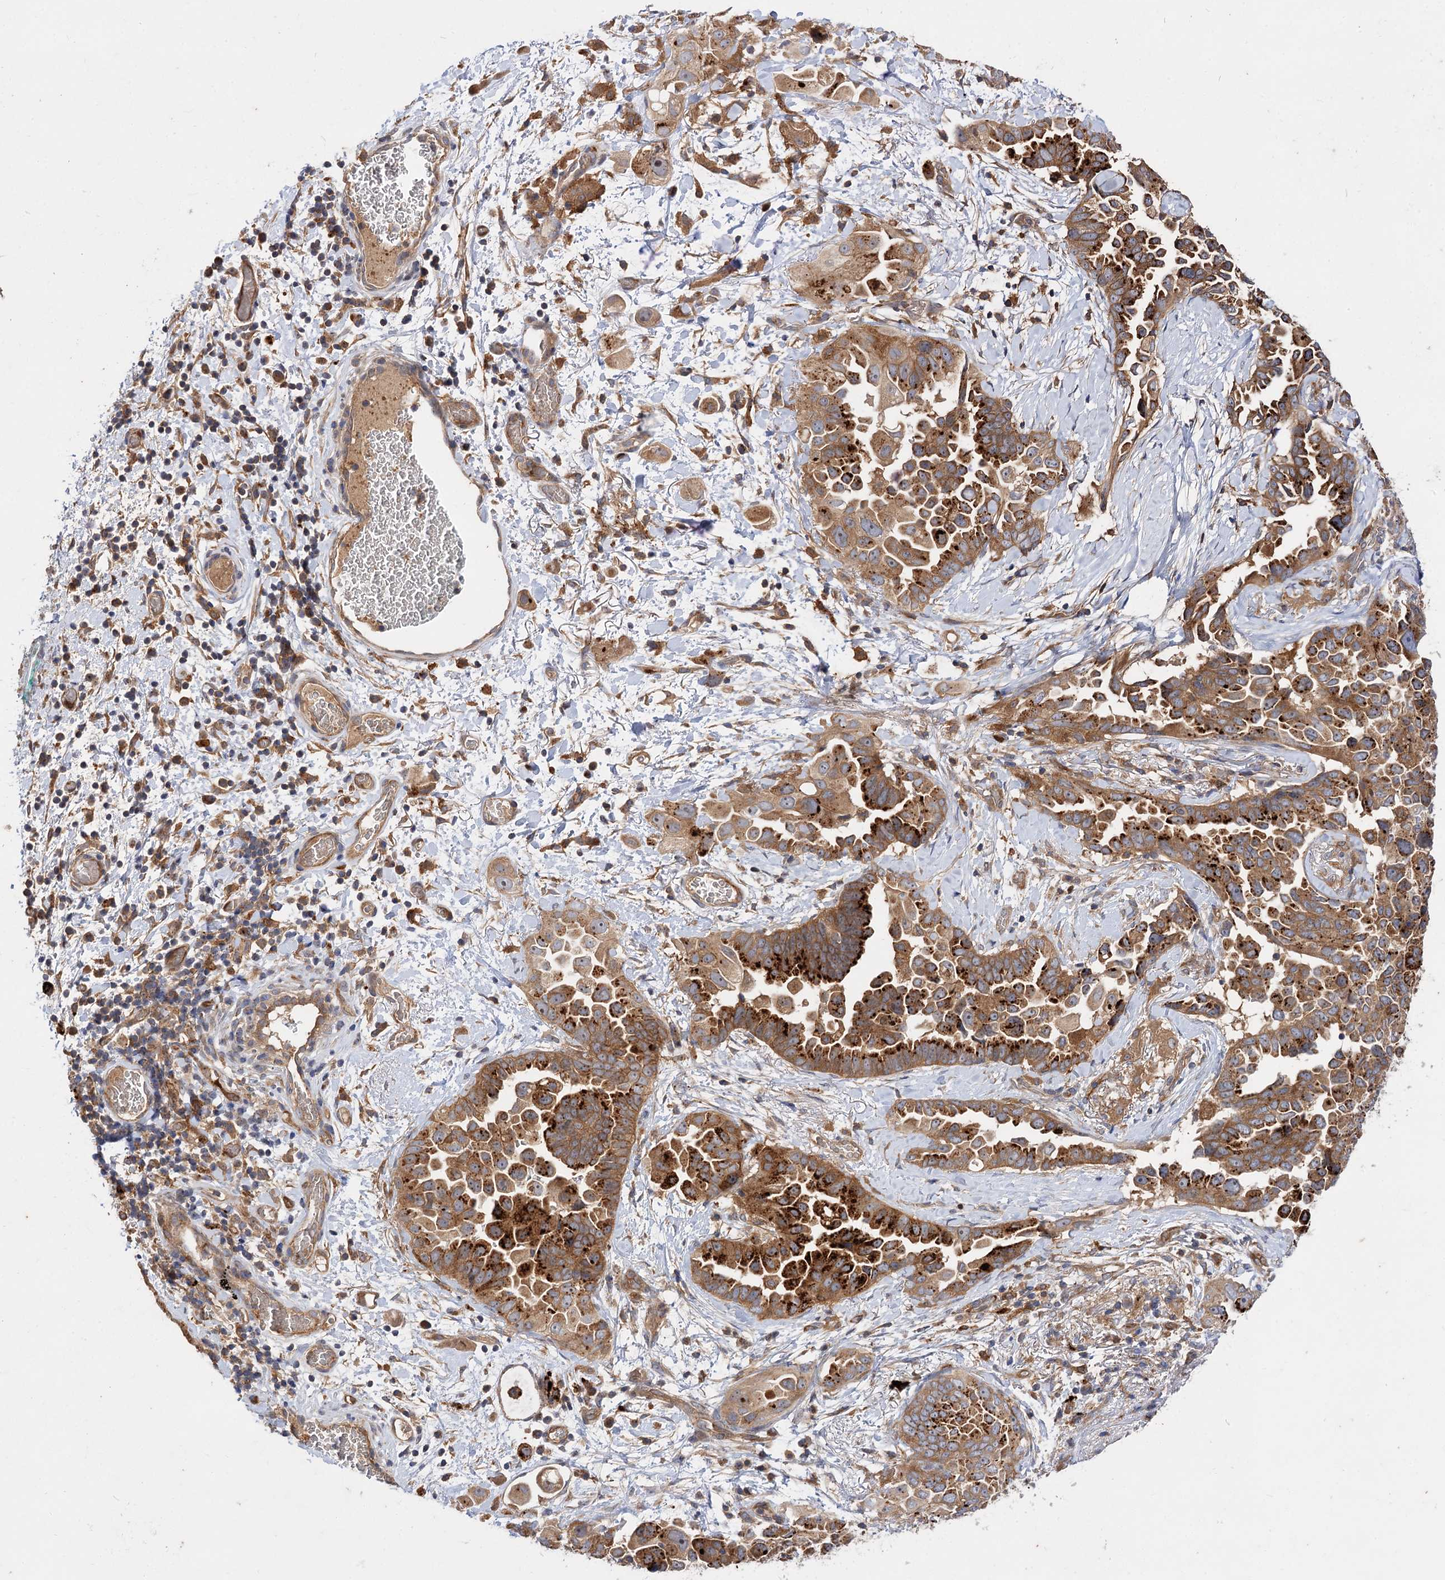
{"staining": {"intensity": "strong", "quantity": ">75%", "location": "cytoplasmic/membranous"}, "tissue": "lung cancer", "cell_type": "Tumor cells", "image_type": "cancer", "snomed": [{"axis": "morphology", "description": "Adenocarcinoma, NOS"}, {"axis": "topography", "description": "Lung"}], "caption": "Human adenocarcinoma (lung) stained for a protein (brown) displays strong cytoplasmic/membranous positive staining in about >75% of tumor cells.", "gene": "PATL1", "patient": {"sex": "female", "age": 67}}